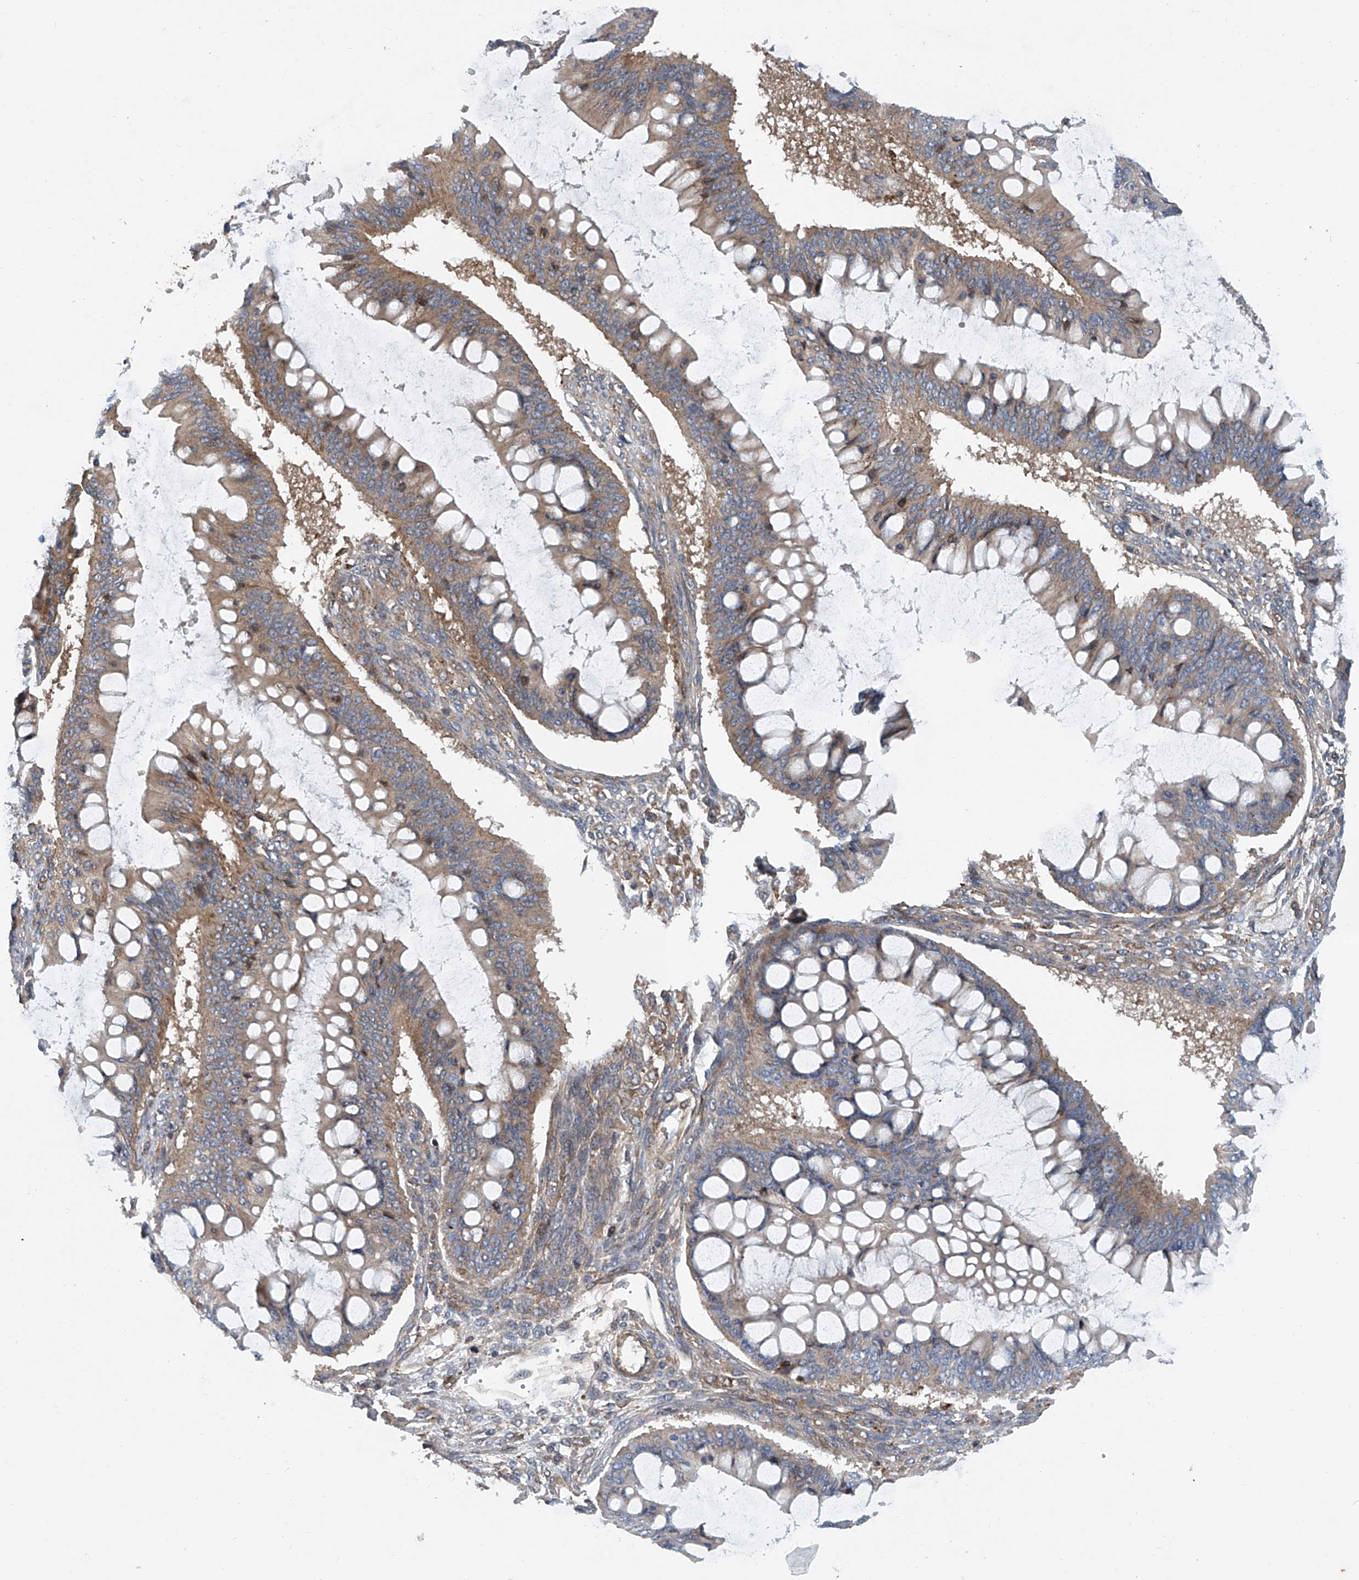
{"staining": {"intensity": "weak", "quantity": ">75%", "location": "cytoplasmic/membranous"}, "tissue": "ovarian cancer", "cell_type": "Tumor cells", "image_type": "cancer", "snomed": [{"axis": "morphology", "description": "Cystadenocarcinoma, mucinous, NOS"}, {"axis": "topography", "description": "Ovary"}], "caption": "A micrograph showing weak cytoplasmic/membranous positivity in approximately >75% of tumor cells in ovarian mucinous cystadenocarcinoma, as visualized by brown immunohistochemical staining.", "gene": "SMAP1", "patient": {"sex": "female", "age": 73}}